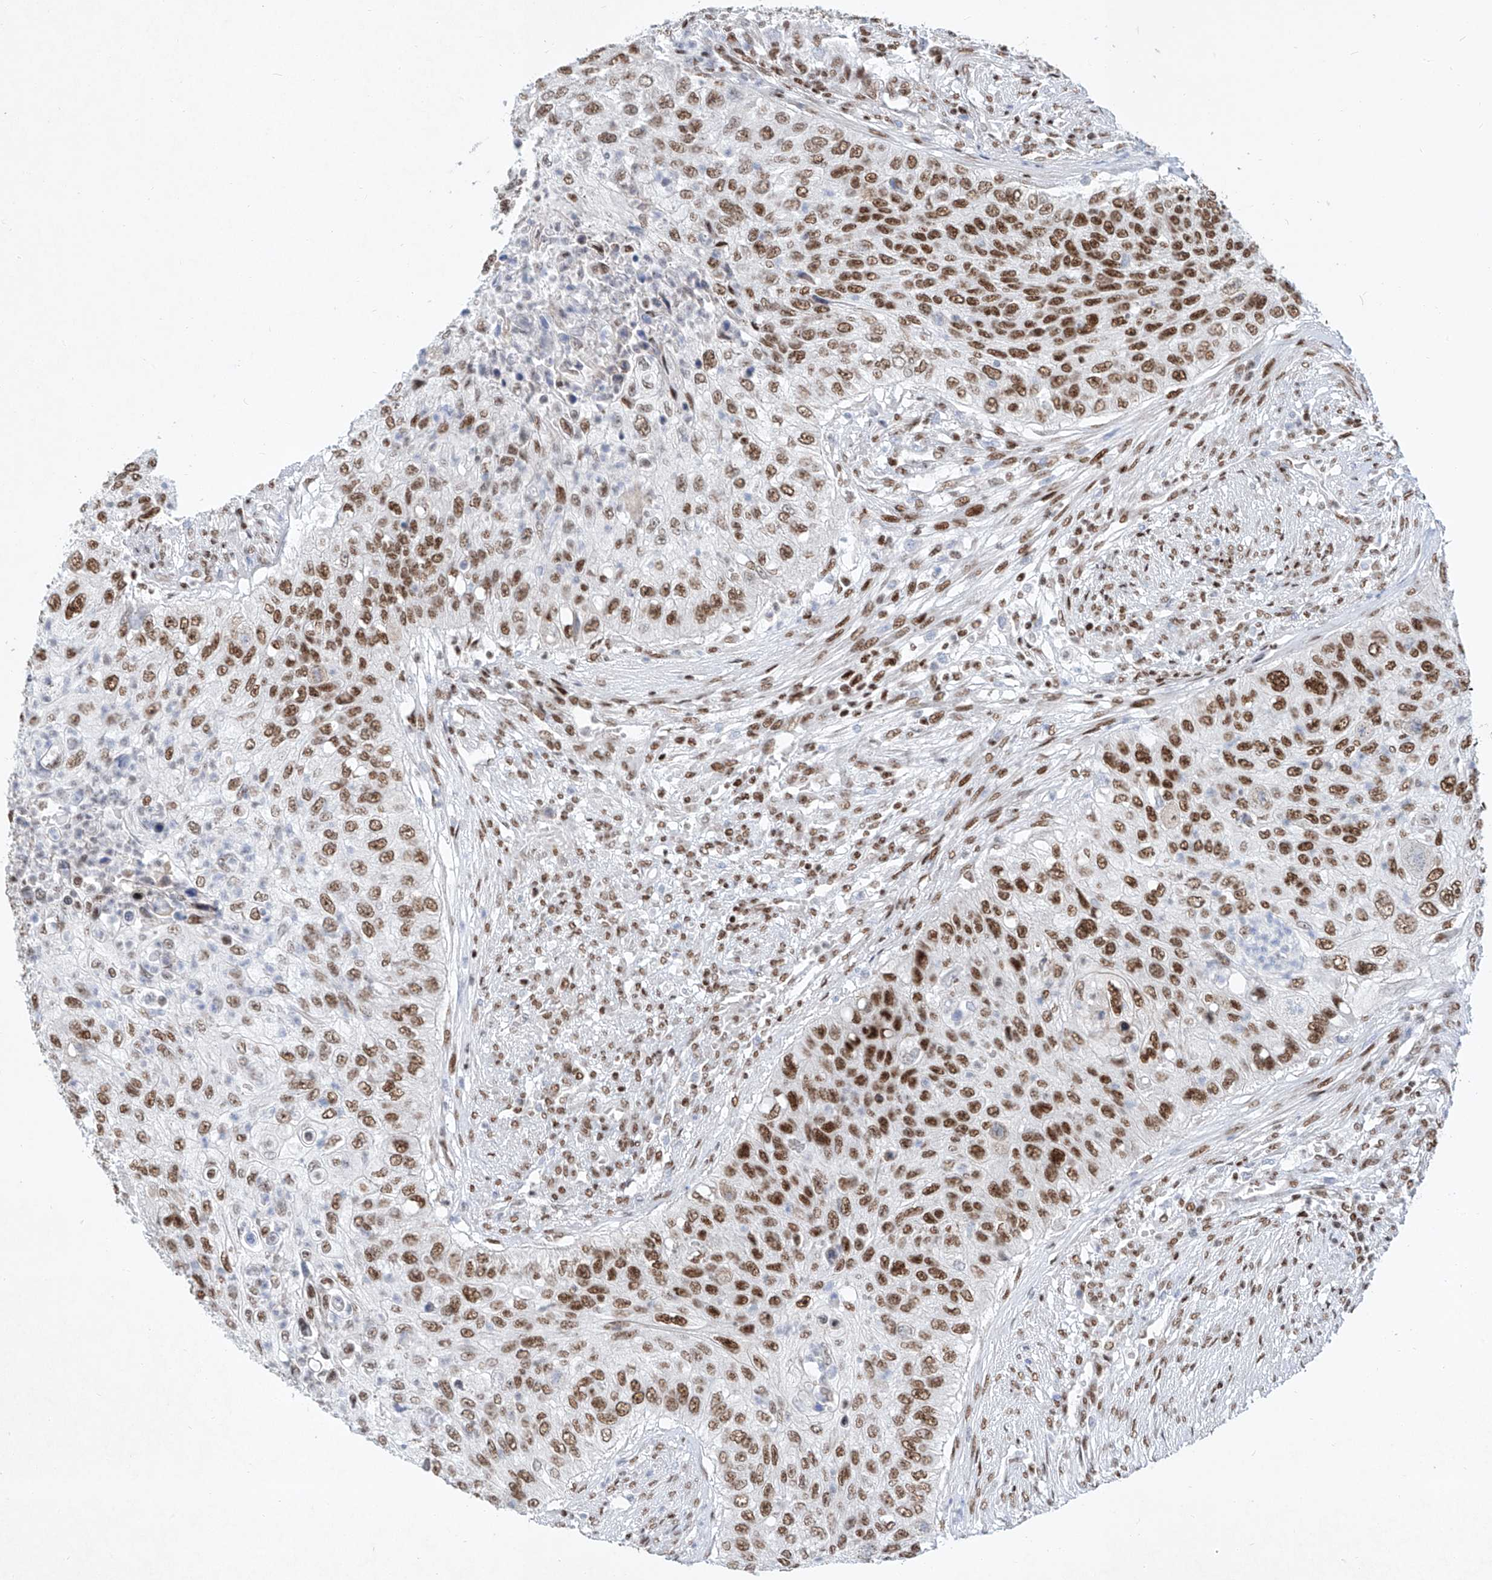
{"staining": {"intensity": "moderate", "quantity": ">75%", "location": "nuclear"}, "tissue": "urothelial cancer", "cell_type": "Tumor cells", "image_type": "cancer", "snomed": [{"axis": "morphology", "description": "Urothelial carcinoma, High grade"}, {"axis": "topography", "description": "Urinary bladder"}], "caption": "High-grade urothelial carcinoma stained with a brown dye shows moderate nuclear positive positivity in about >75% of tumor cells.", "gene": "TAF4", "patient": {"sex": "female", "age": 60}}